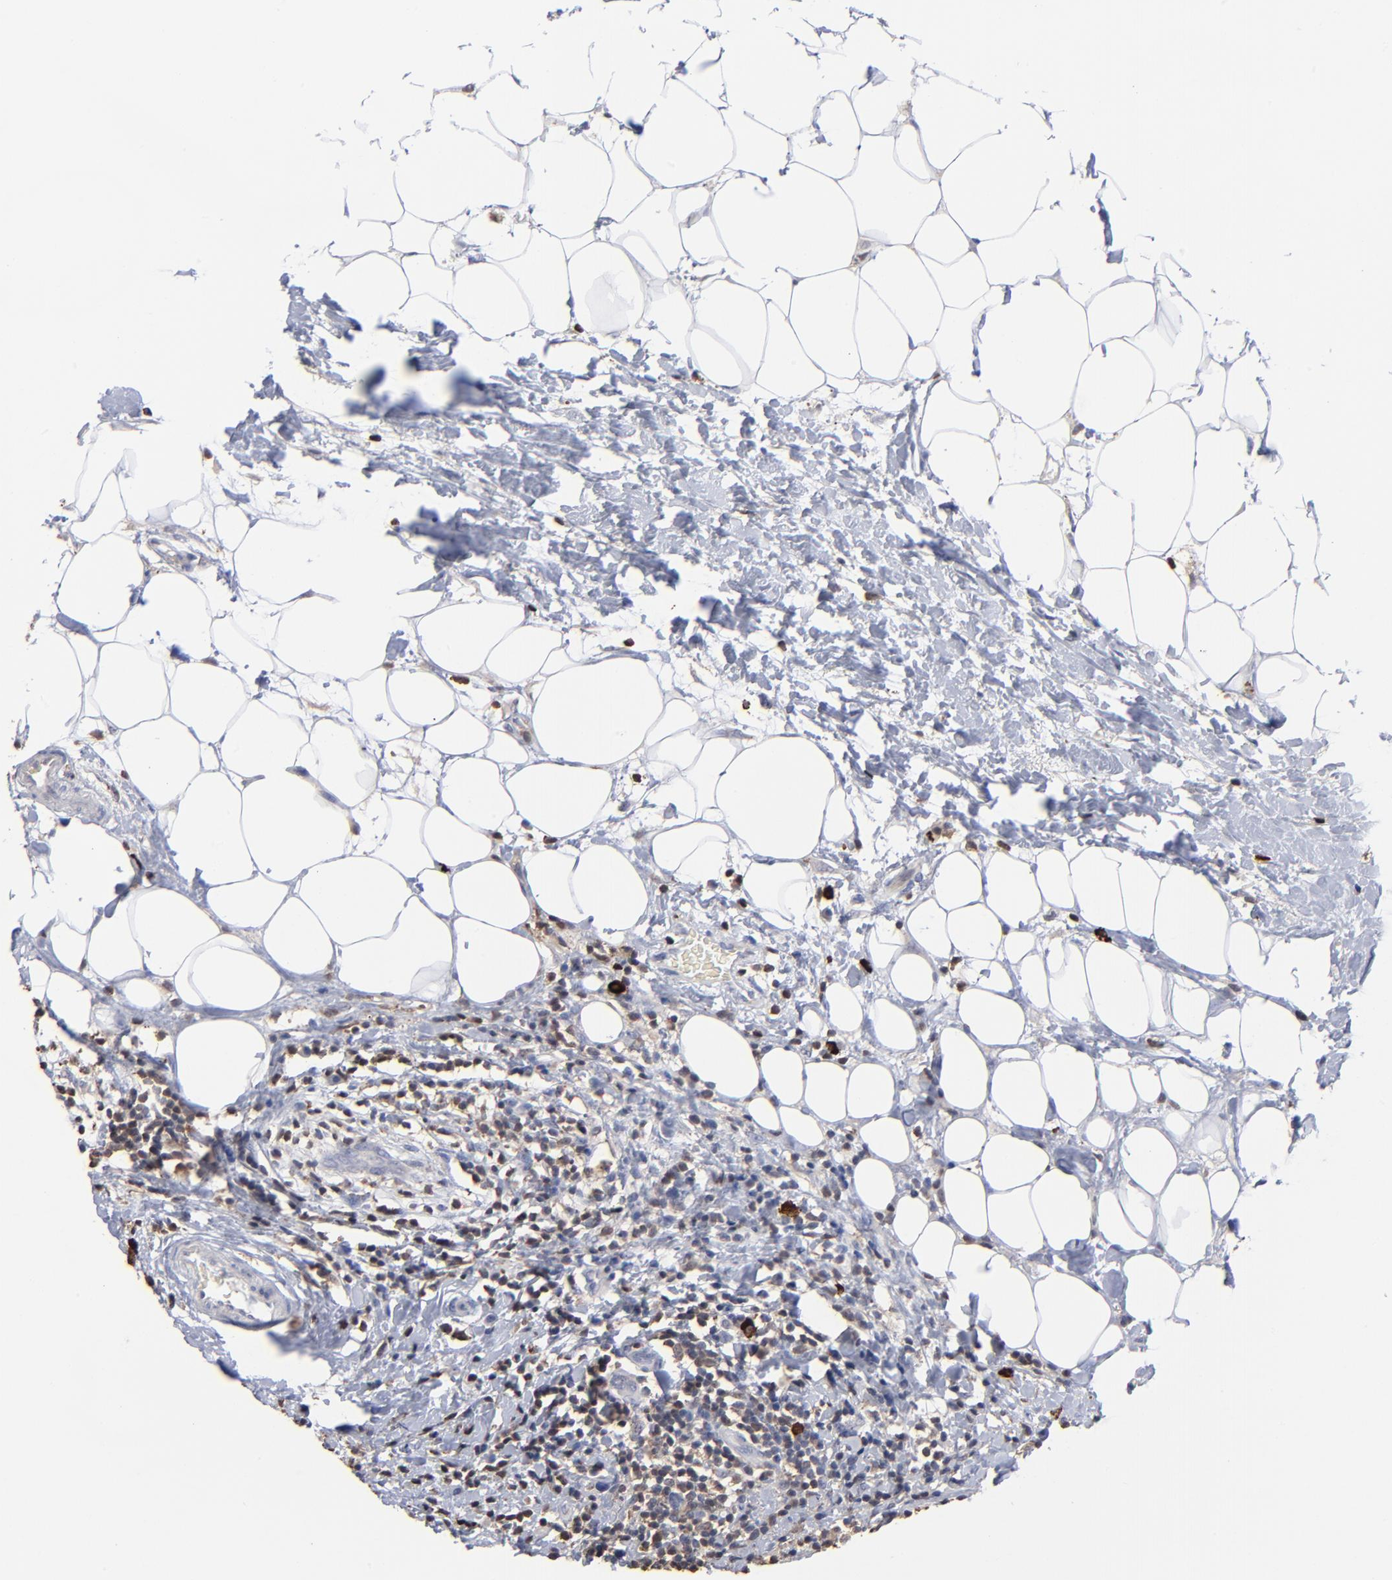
{"staining": {"intensity": "negative", "quantity": "none", "location": "none"}, "tissue": "breast cancer", "cell_type": "Tumor cells", "image_type": "cancer", "snomed": [{"axis": "morphology", "description": "Duct carcinoma"}, {"axis": "topography", "description": "Breast"}], "caption": "The immunohistochemistry micrograph has no significant positivity in tumor cells of breast cancer (intraductal carcinoma) tissue. Brightfield microscopy of immunohistochemistry stained with DAB (brown) and hematoxylin (blue), captured at high magnification.", "gene": "TBXT", "patient": {"sex": "female", "age": 54}}